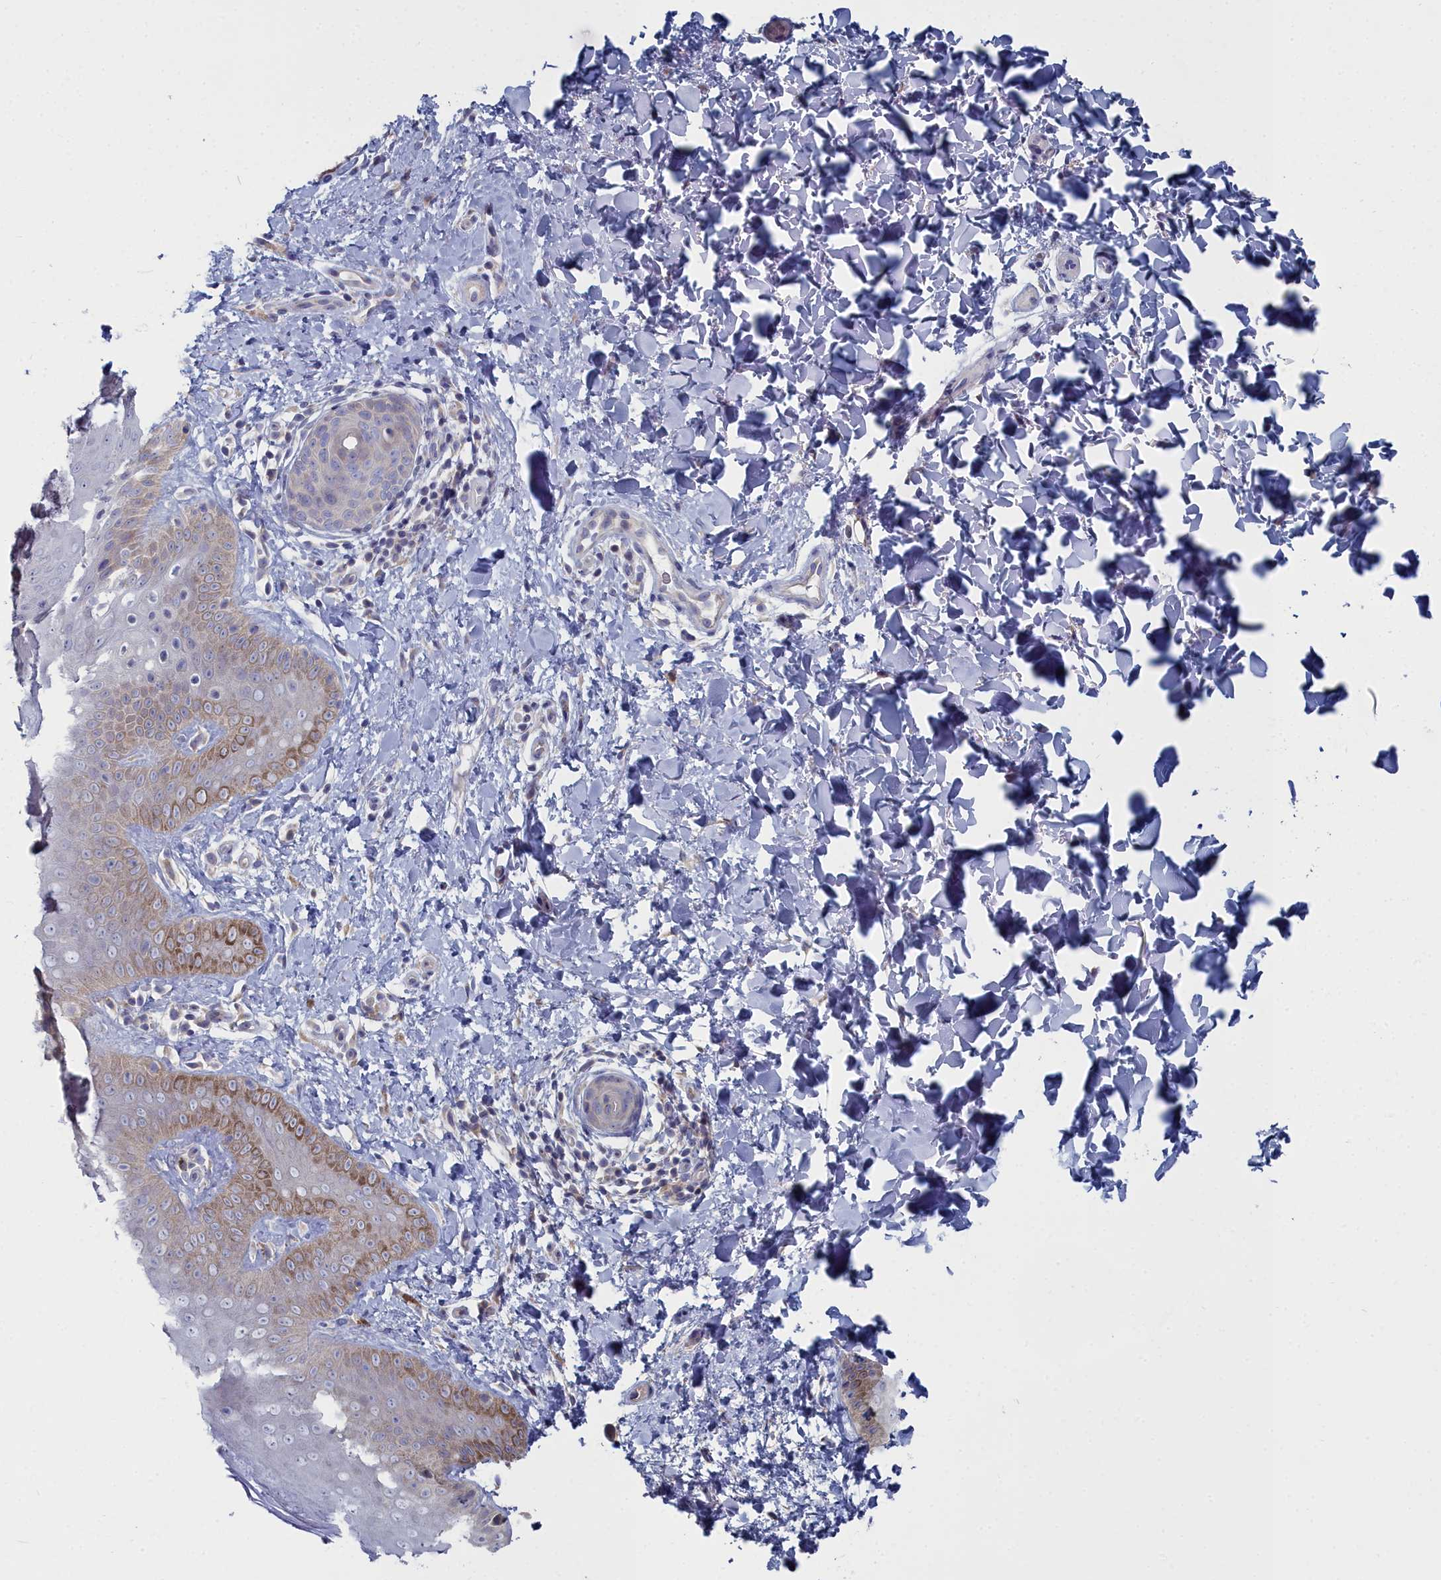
{"staining": {"intensity": "moderate", "quantity": "<25%", "location": "cytoplasmic/membranous"}, "tissue": "skin", "cell_type": "Epidermal cells", "image_type": "normal", "snomed": [{"axis": "morphology", "description": "Normal tissue, NOS"}, {"axis": "morphology", "description": "Neoplasm, malignant, NOS"}, {"axis": "topography", "description": "Anal"}], "caption": "A high-resolution photomicrograph shows IHC staining of normal skin, which shows moderate cytoplasmic/membranous expression in about <25% of epidermal cells. (Stains: DAB (3,3'-diaminobenzidine) in brown, nuclei in blue, Microscopy: brightfield microscopy at high magnification).", "gene": "CCDC149", "patient": {"sex": "male", "age": 47}}